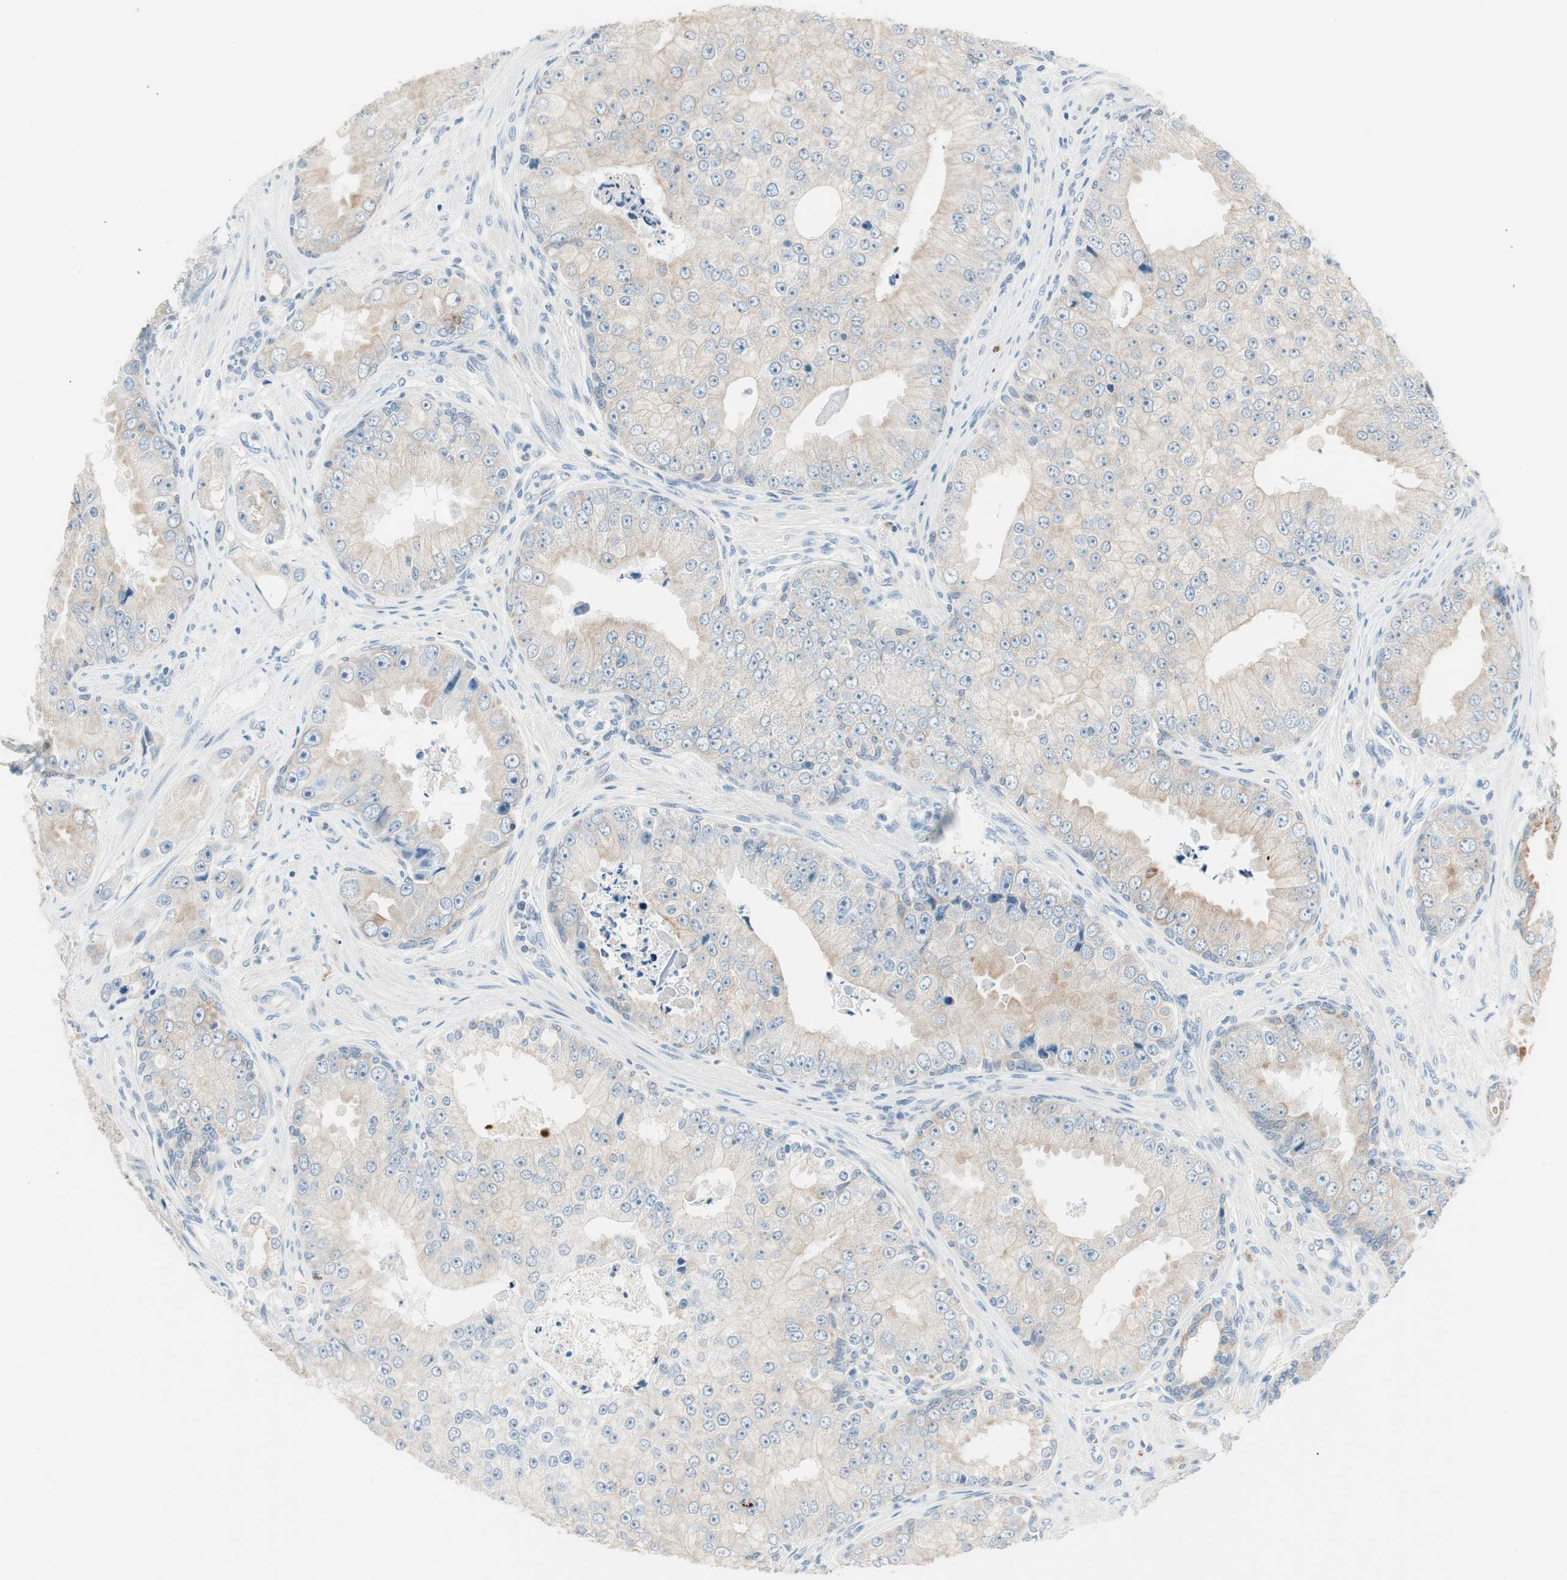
{"staining": {"intensity": "weak", "quantity": ">75%", "location": "cytoplasmic/membranous"}, "tissue": "prostate cancer", "cell_type": "Tumor cells", "image_type": "cancer", "snomed": [{"axis": "morphology", "description": "Adenocarcinoma, High grade"}, {"axis": "topography", "description": "Prostate"}], "caption": "A high-resolution photomicrograph shows immunohistochemistry staining of prostate adenocarcinoma (high-grade), which exhibits weak cytoplasmic/membranous staining in approximately >75% of tumor cells.", "gene": "GNAO1", "patient": {"sex": "male", "age": 73}}